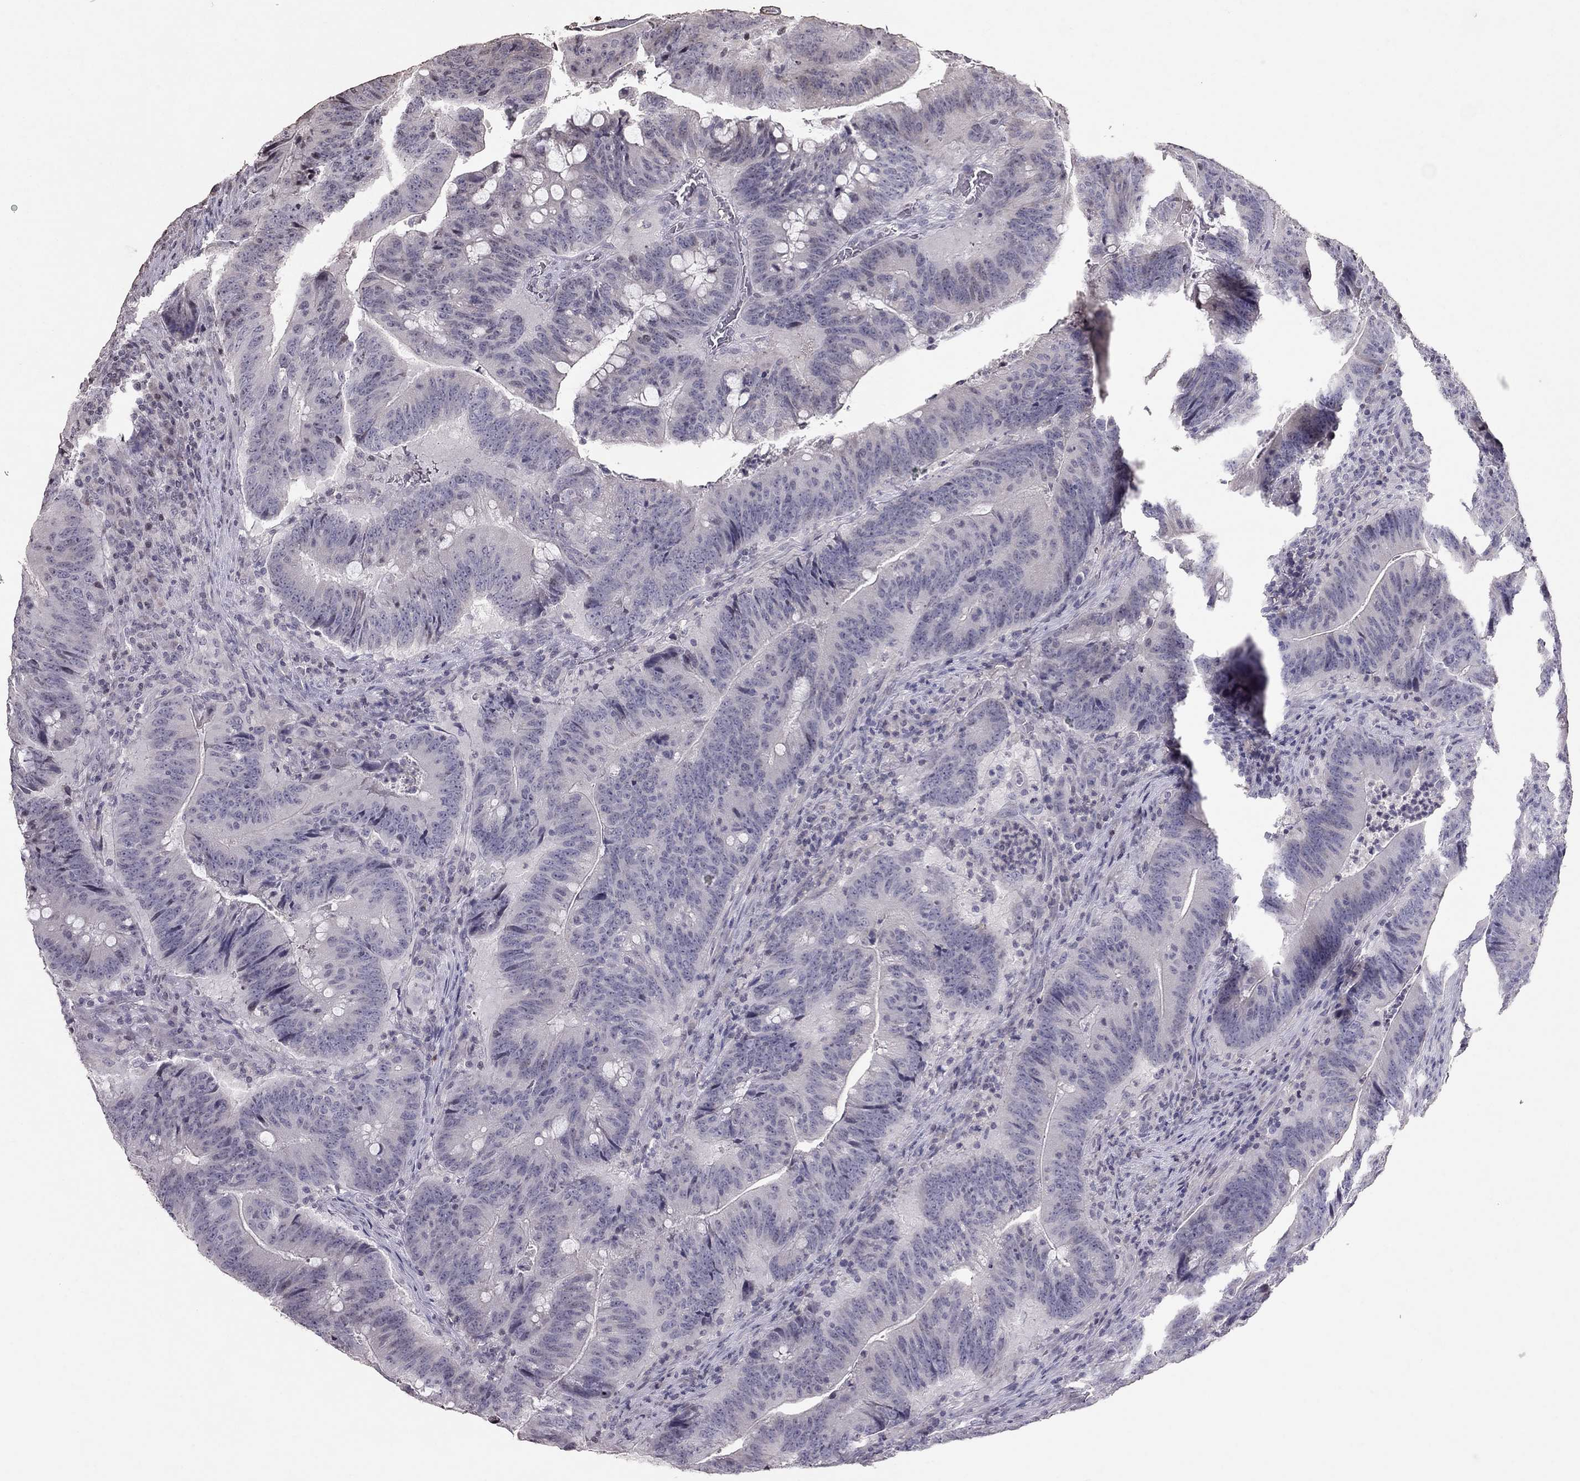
{"staining": {"intensity": "negative", "quantity": "none", "location": "none"}, "tissue": "colorectal cancer", "cell_type": "Tumor cells", "image_type": "cancer", "snomed": [{"axis": "morphology", "description": "Adenocarcinoma, NOS"}, {"axis": "topography", "description": "Colon"}], "caption": "Colorectal cancer (adenocarcinoma) was stained to show a protein in brown. There is no significant positivity in tumor cells.", "gene": "TSHB", "patient": {"sex": "female", "age": 87}}